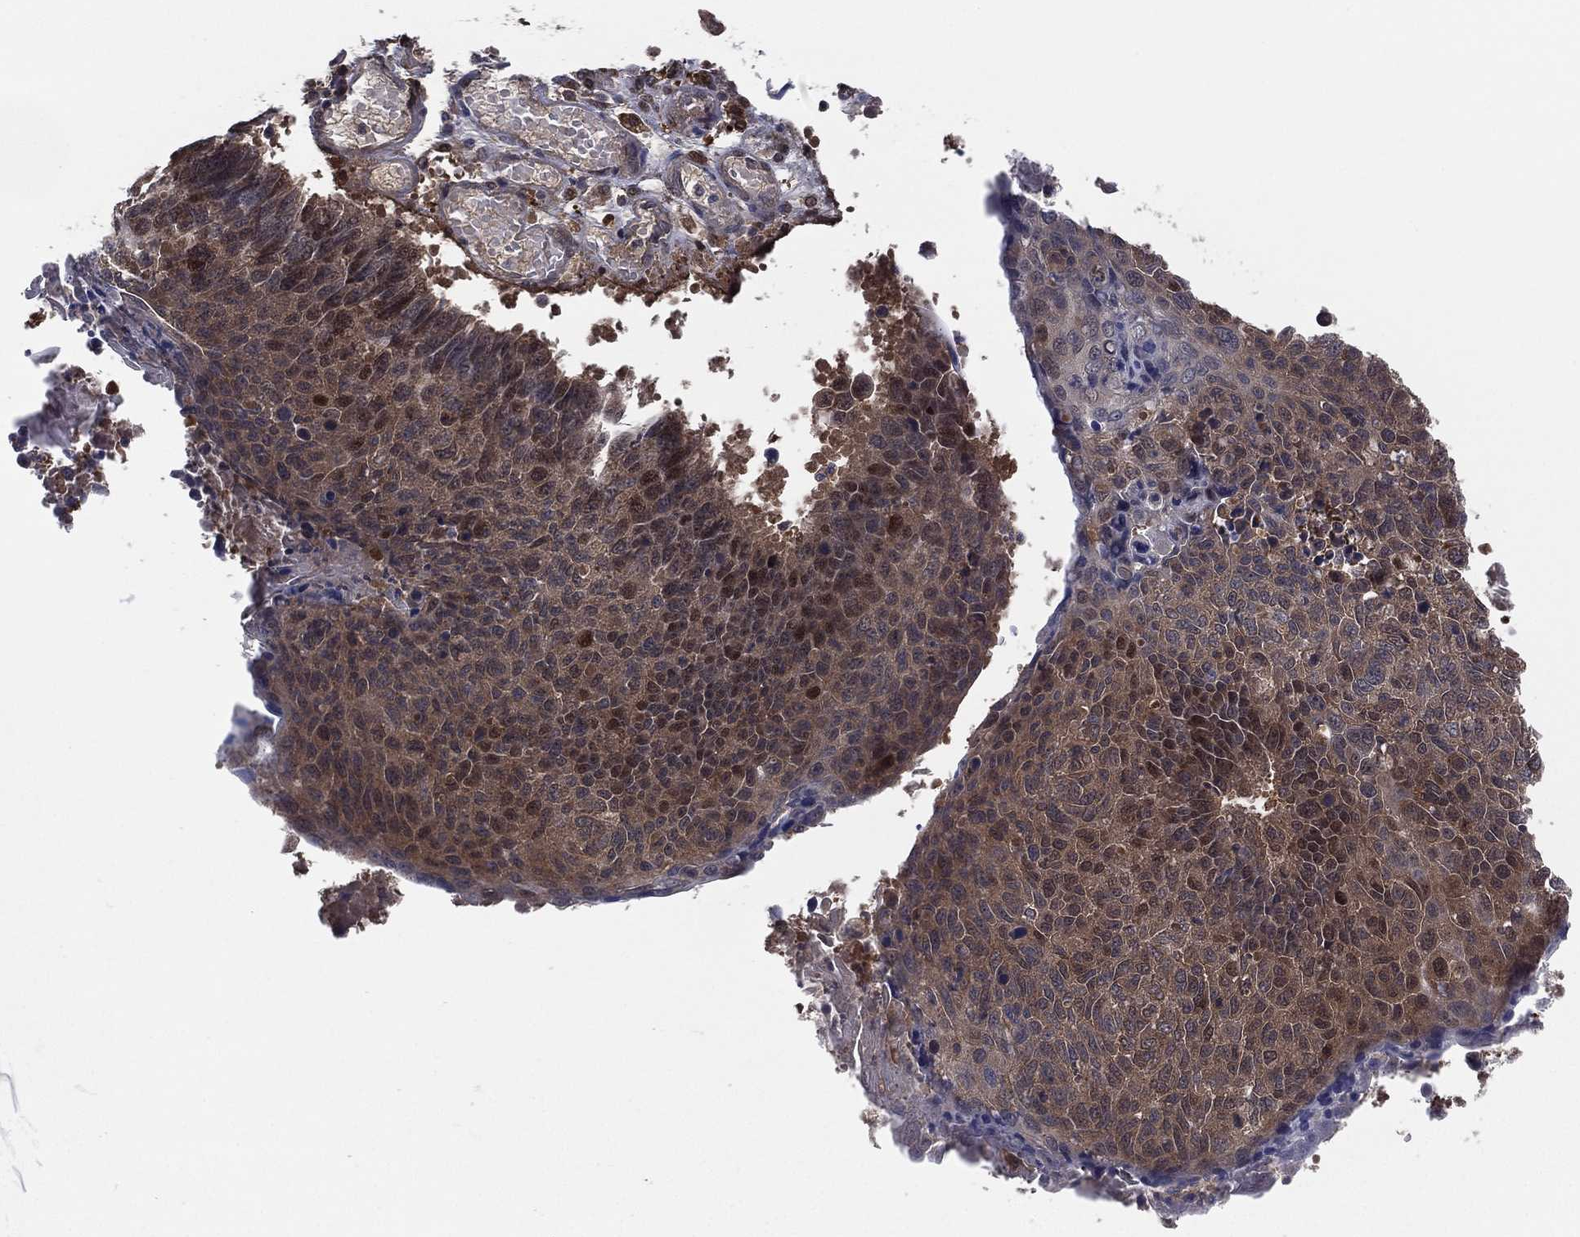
{"staining": {"intensity": "strong", "quantity": "25%-75%", "location": "cytoplasmic/membranous"}, "tissue": "lung cancer", "cell_type": "Tumor cells", "image_type": "cancer", "snomed": [{"axis": "morphology", "description": "Squamous cell carcinoma, NOS"}, {"axis": "topography", "description": "Lung"}], "caption": "The image exhibits immunohistochemical staining of lung squamous cell carcinoma. There is strong cytoplasmic/membranous staining is identified in about 25%-75% of tumor cells.", "gene": "PSMG4", "patient": {"sex": "male", "age": 73}}